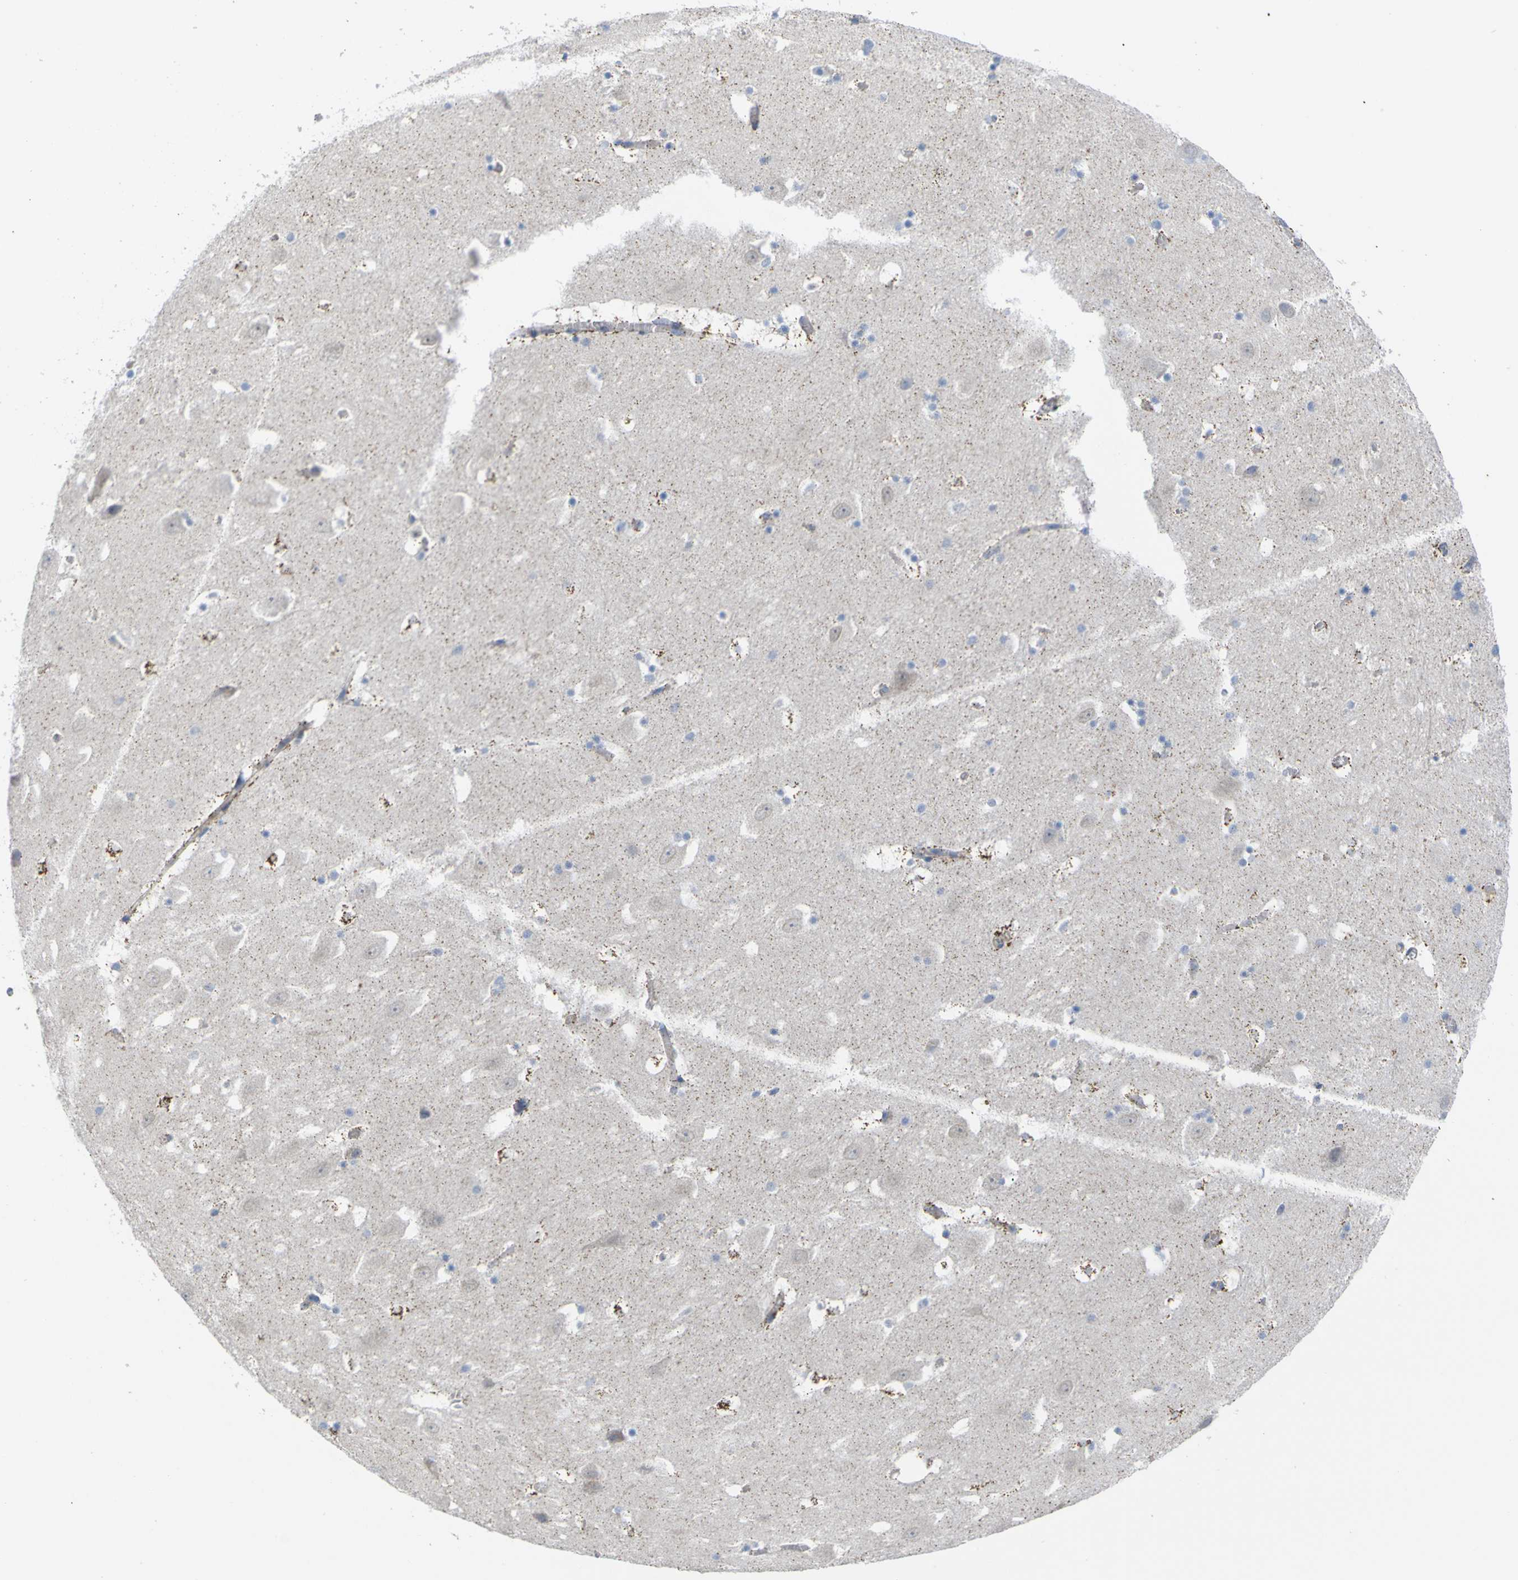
{"staining": {"intensity": "moderate", "quantity": "<25%", "location": "cytoplasmic/membranous"}, "tissue": "hippocampus", "cell_type": "Glial cells", "image_type": "normal", "snomed": [{"axis": "morphology", "description": "Normal tissue, NOS"}, {"axis": "topography", "description": "Hippocampus"}], "caption": "Hippocampus stained with DAB immunohistochemistry (IHC) demonstrates low levels of moderate cytoplasmic/membranous positivity in approximately <25% of glial cells. The protein is stained brown, and the nuclei are stained in blue (DAB (3,3'-diaminobenzidine) IHC with brightfield microscopy, high magnification).", "gene": "USH1C", "patient": {"sex": "male", "age": 45}}